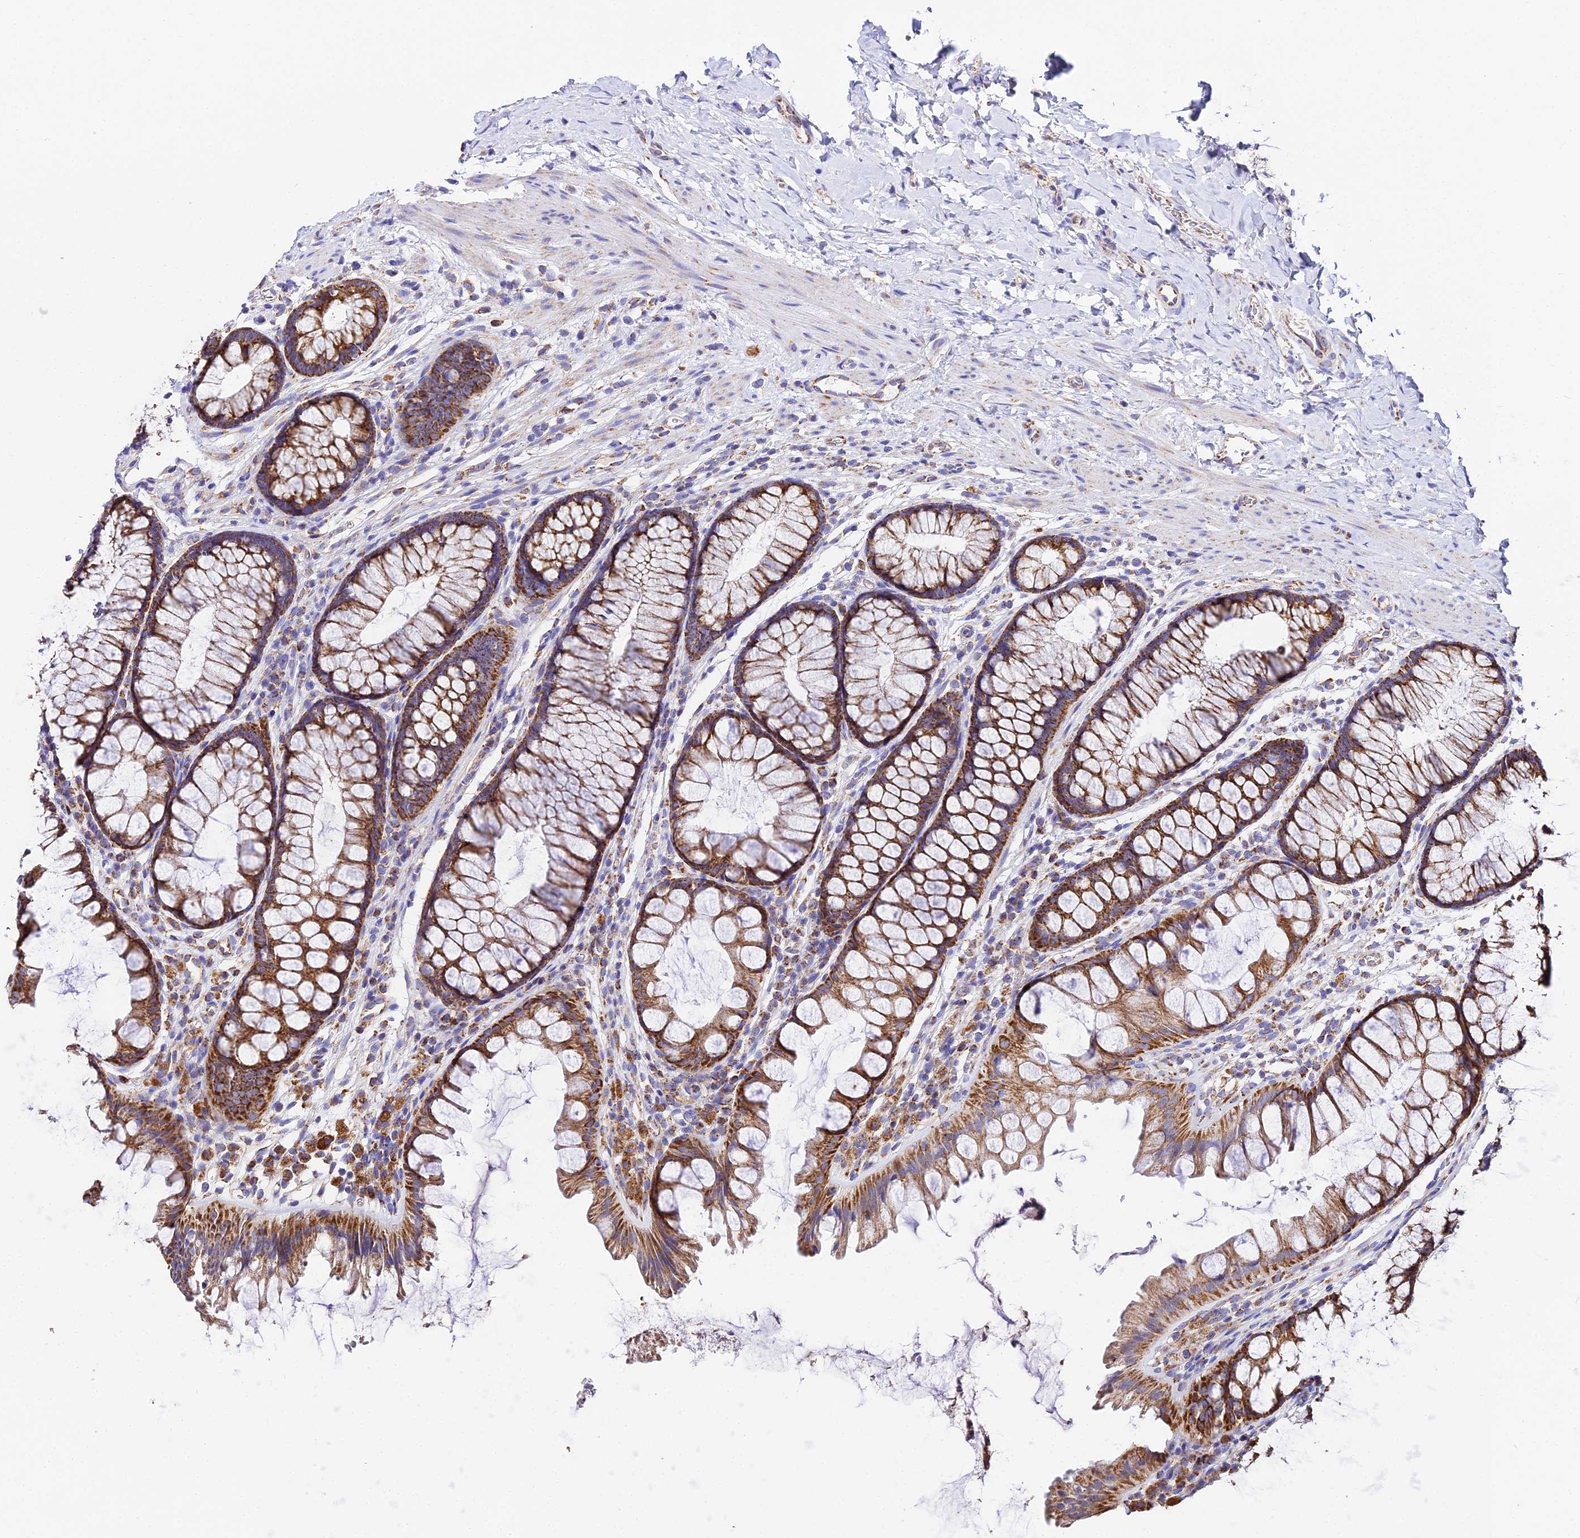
{"staining": {"intensity": "moderate", "quantity": ">75%", "location": "cytoplasmic/membranous"}, "tissue": "colon", "cell_type": "Endothelial cells", "image_type": "normal", "snomed": [{"axis": "morphology", "description": "Normal tissue, NOS"}, {"axis": "topography", "description": "Colon"}], "caption": "Human colon stained for a protein (brown) exhibits moderate cytoplasmic/membranous positive staining in approximately >75% of endothelial cells.", "gene": "OCIAD1", "patient": {"sex": "female", "age": 62}}